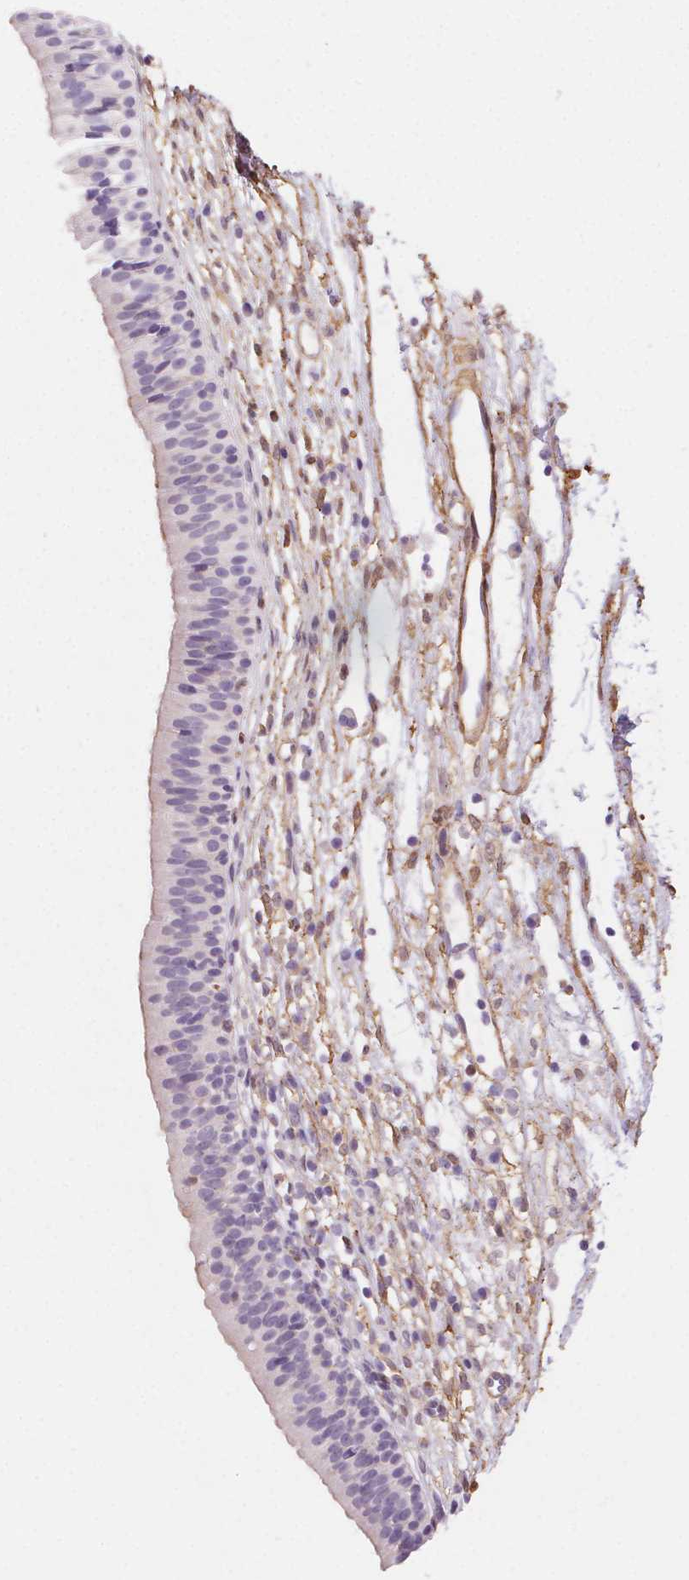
{"staining": {"intensity": "negative", "quantity": "none", "location": "none"}, "tissue": "nasopharynx", "cell_type": "Respiratory epithelial cells", "image_type": "normal", "snomed": [{"axis": "morphology", "description": "Normal tissue, NOS"}, {"axis": "topography", "description": "Nasopharynx"}], "caption": "The micrograph demonstrates no significant staining in respiratory epithelial cells of nasopharynx. (DAB immunohistochemistry visualized using brightfield microscopy, high magnification).", "gene": "GPX8", "patient": {"sex": "male", "age": 24}}